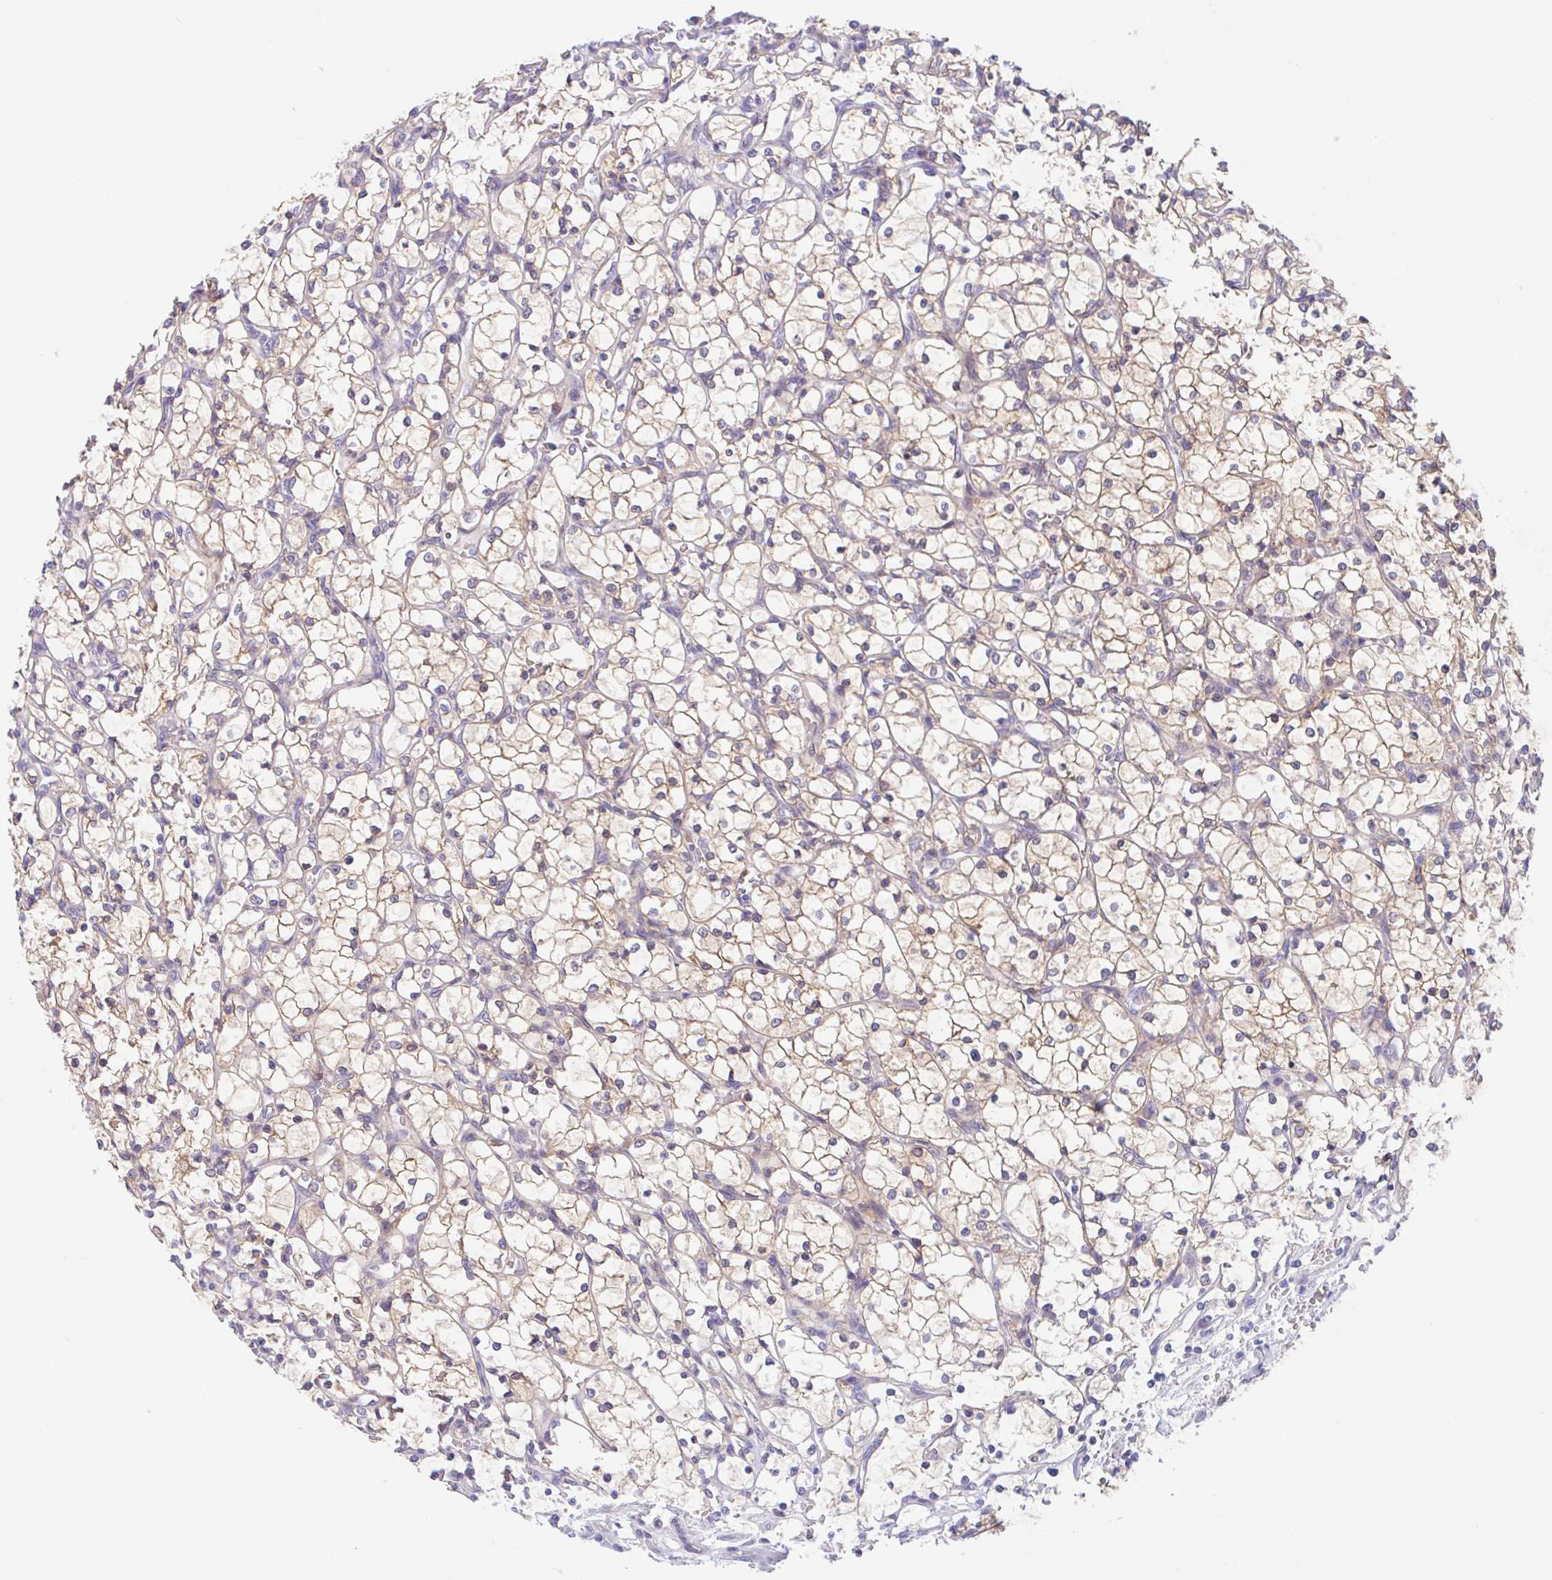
{"staining": {"intensity": "weak", "quantity": "25%-75%", "location": "cytoplasmic/membranous"}, "tissue": "renal cancer", "cell_type": "Tumor cells", "image_type": "cancer", "snomed": [{"axis": "morphology", "description": "Adenocarcinoma, NOS"}, {"axis": "topography", "description": "Kidney"}], "caption": "IHC of human renal cancer shows low levels of weak cytoplasmic/membranous positivity in about 25%-75% of tumor cells. The staining was performed using DAB, with brown indicating positive protein expression. Nuclei are stained blue with hematoxylin.", "gene": "TMEM86A", "patient": {"sex": "female", "age": 69}}